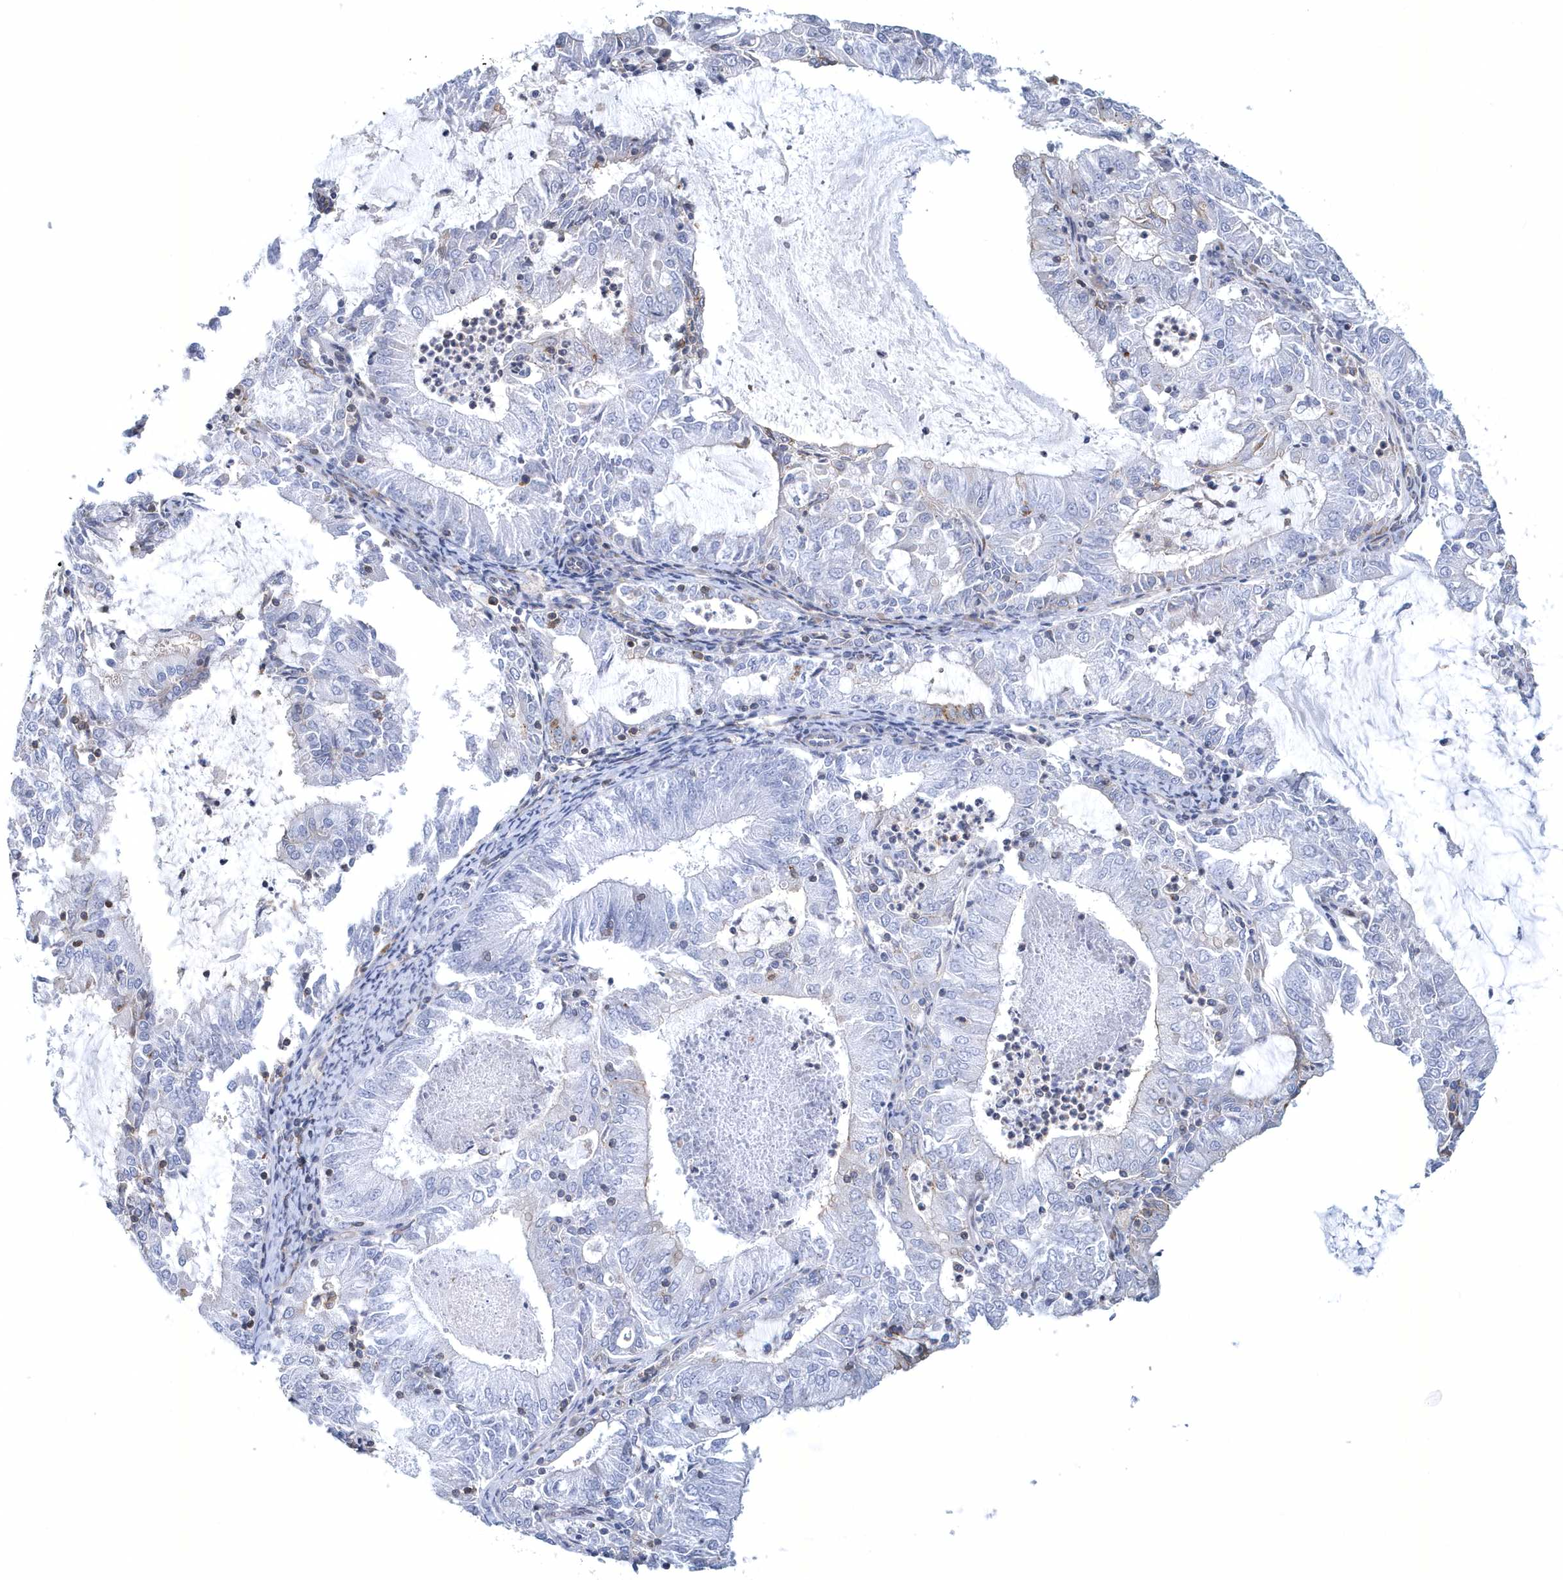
{"staining": {"intensity": "negative", "quantity": "none", "location": "none"}, "tissue": "endometrial cancer", "cell_type": "Tumor cells", "image_type": "cancer", "snomed": [{"axis": "morphology", "description": "Adenocarcinoma, NOS"}, {"axis": "topography", "description": "Endometrium"}], "caption": "IHC image of human endometrial cancer (adenocarcinoma) stained for a protein (brown), which shows no expression in tumor cells.", "gene": "ARAP2", "patient": {"sex": "female", "age": 57}}